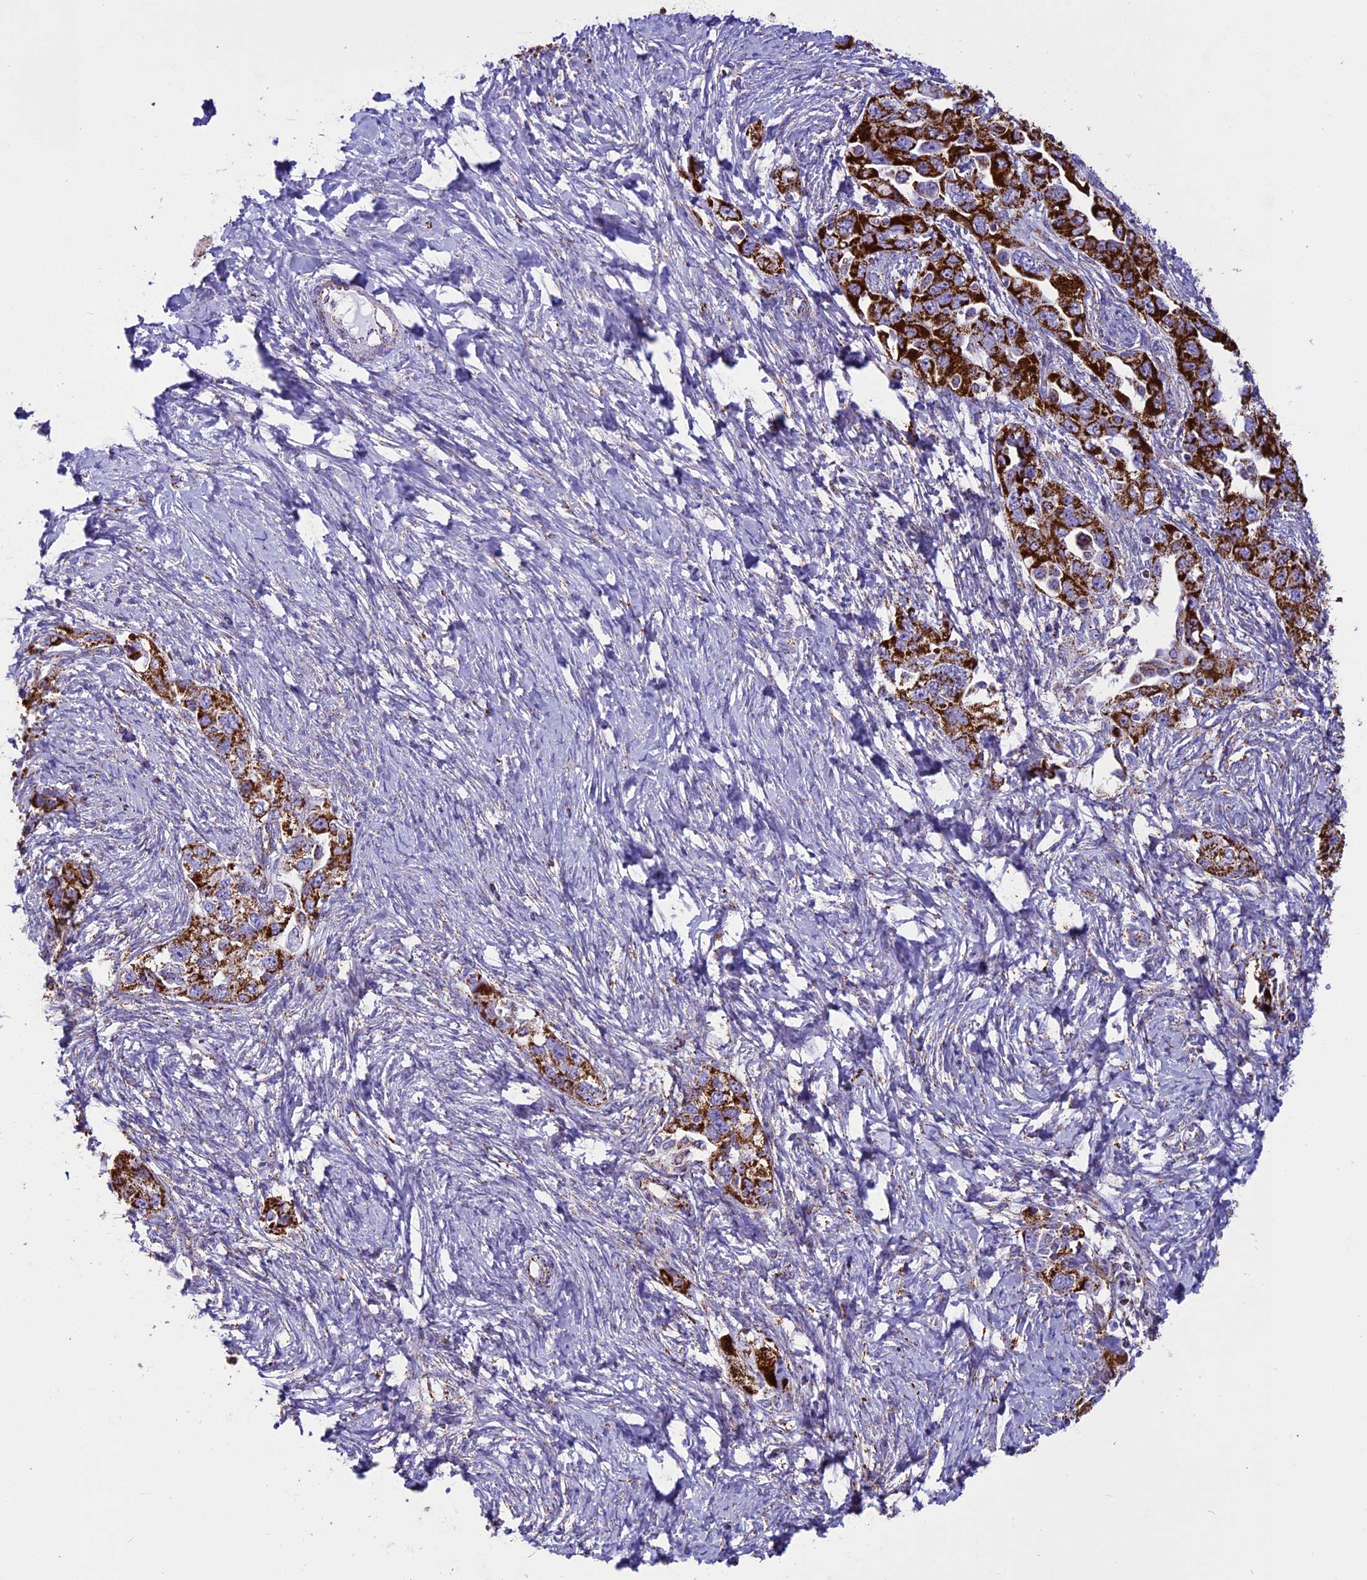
{"staining": {"intensity": "strong", "quantity": ">75%", "location": "cytoplasmic/membranous"}, "tissue": "ovarian cancer", "cell_type": "Tumor cells", "image_type": "cancer", "snomed": [{"axis": "morphology", "description": "Carcinoma, NOS"}, {"axis": "morphology", "description": "Cystadenocarcinoma, serous, NOS"}, {"axis": "topography", "description": "Ovary"}], "caption": "Brown immunohistochemical staining in ovarian serous cystadenocarcinoma shows strong cytoplasmic/membranous staining in about >75% of tumor cells.", "gene": "ICA1L", "patient": {"sex": "female", "age": 69}}